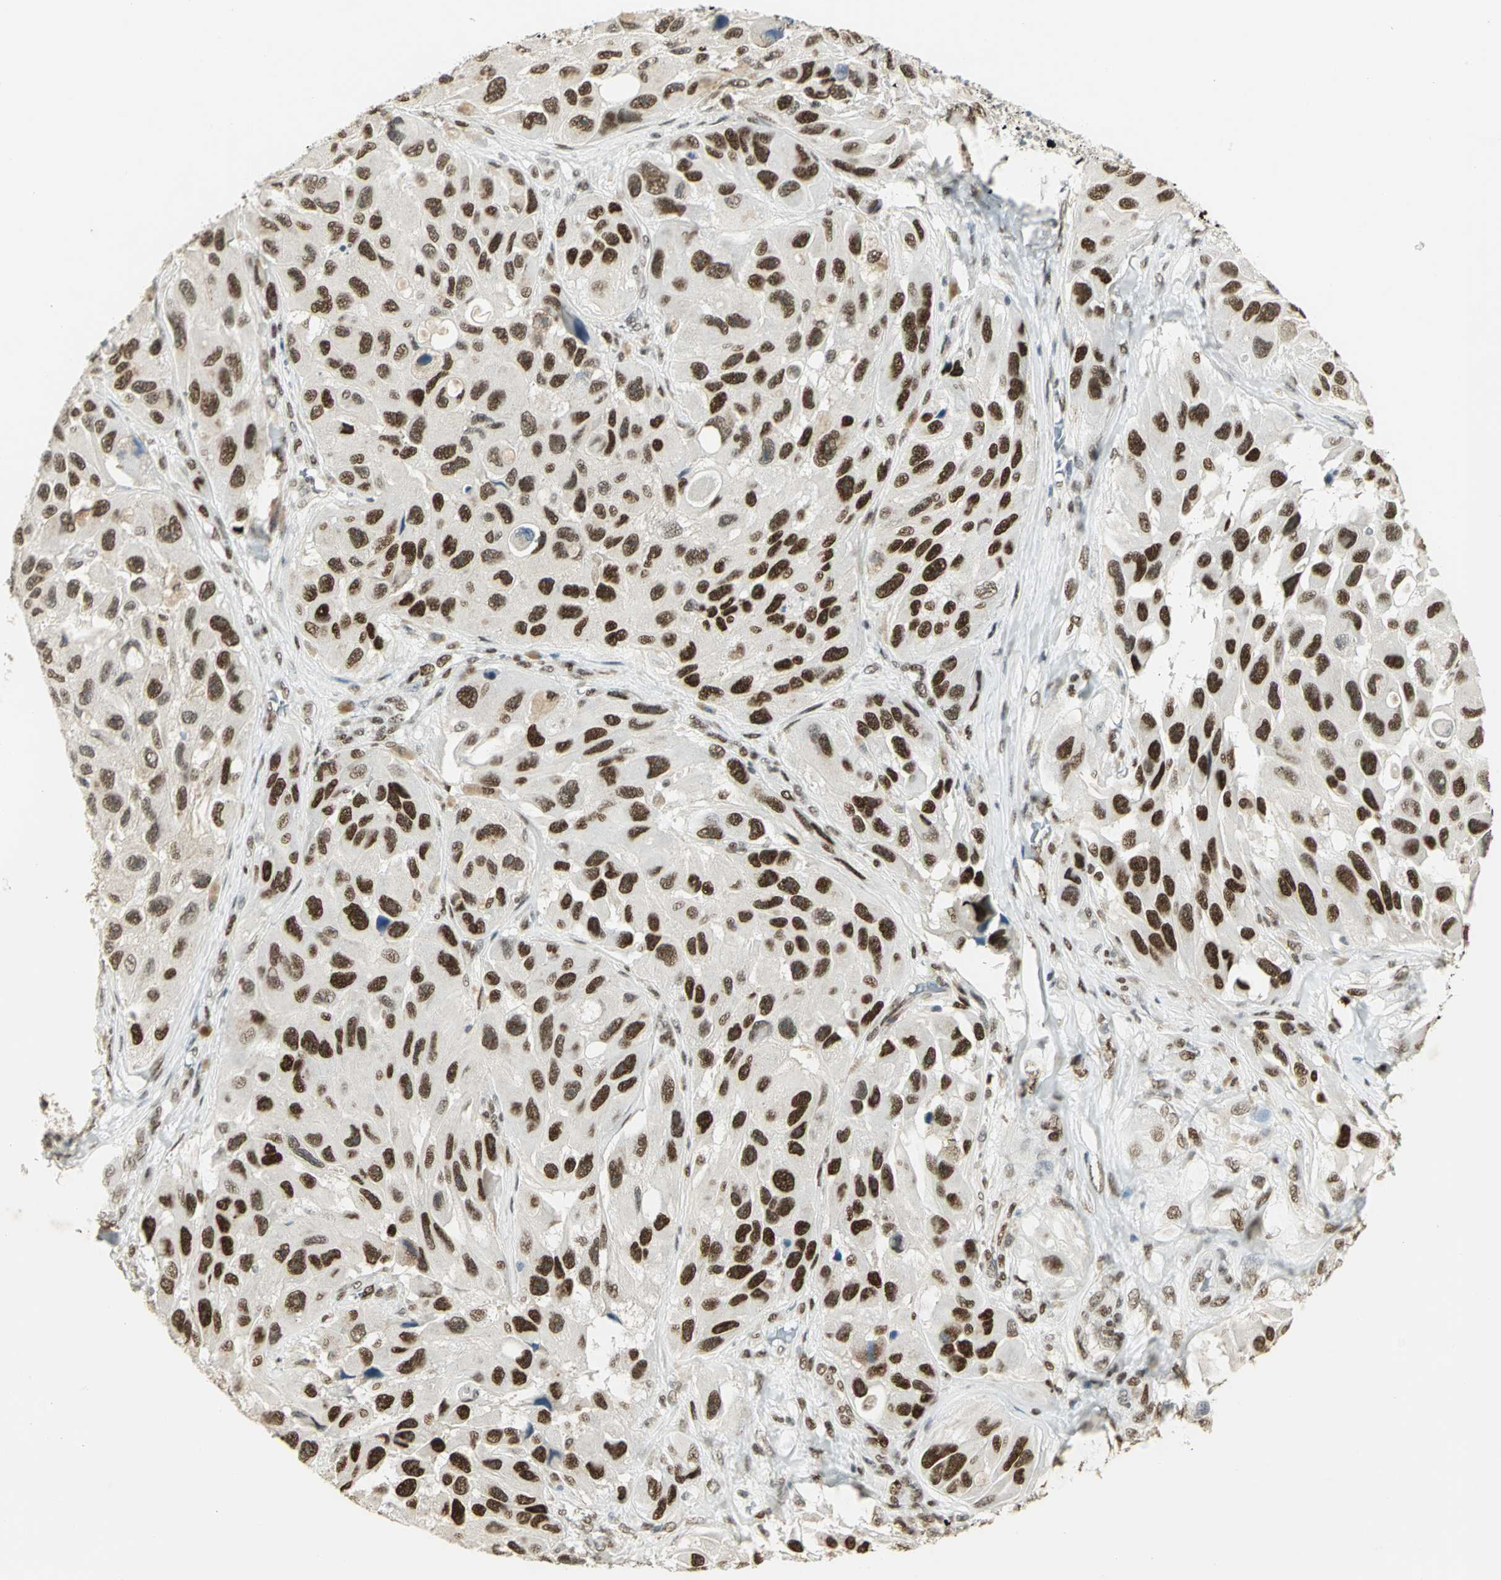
{"staining": {"intensity": "strong", "quantity": ">75%", "location": "nuclear"}, "tissue": "melanoma", "cell_type": "Tumor cells", "image_type": "cancer", "snomed": [{"axis": "morphology", "description": "Malignant melanoma, NOS"}, {"axis": "topography", "description": "Skin"}], "caption": "A histopathology image of malignant melanoma stained for a protein shows strong nuclear brown staining in tumor cells. (DAB (3,3'-diaminobenzidine) IHC with brightfield microscopy, high magnification).", "gene": "AK6", "patient": {"sex": "female", "age": 73}}